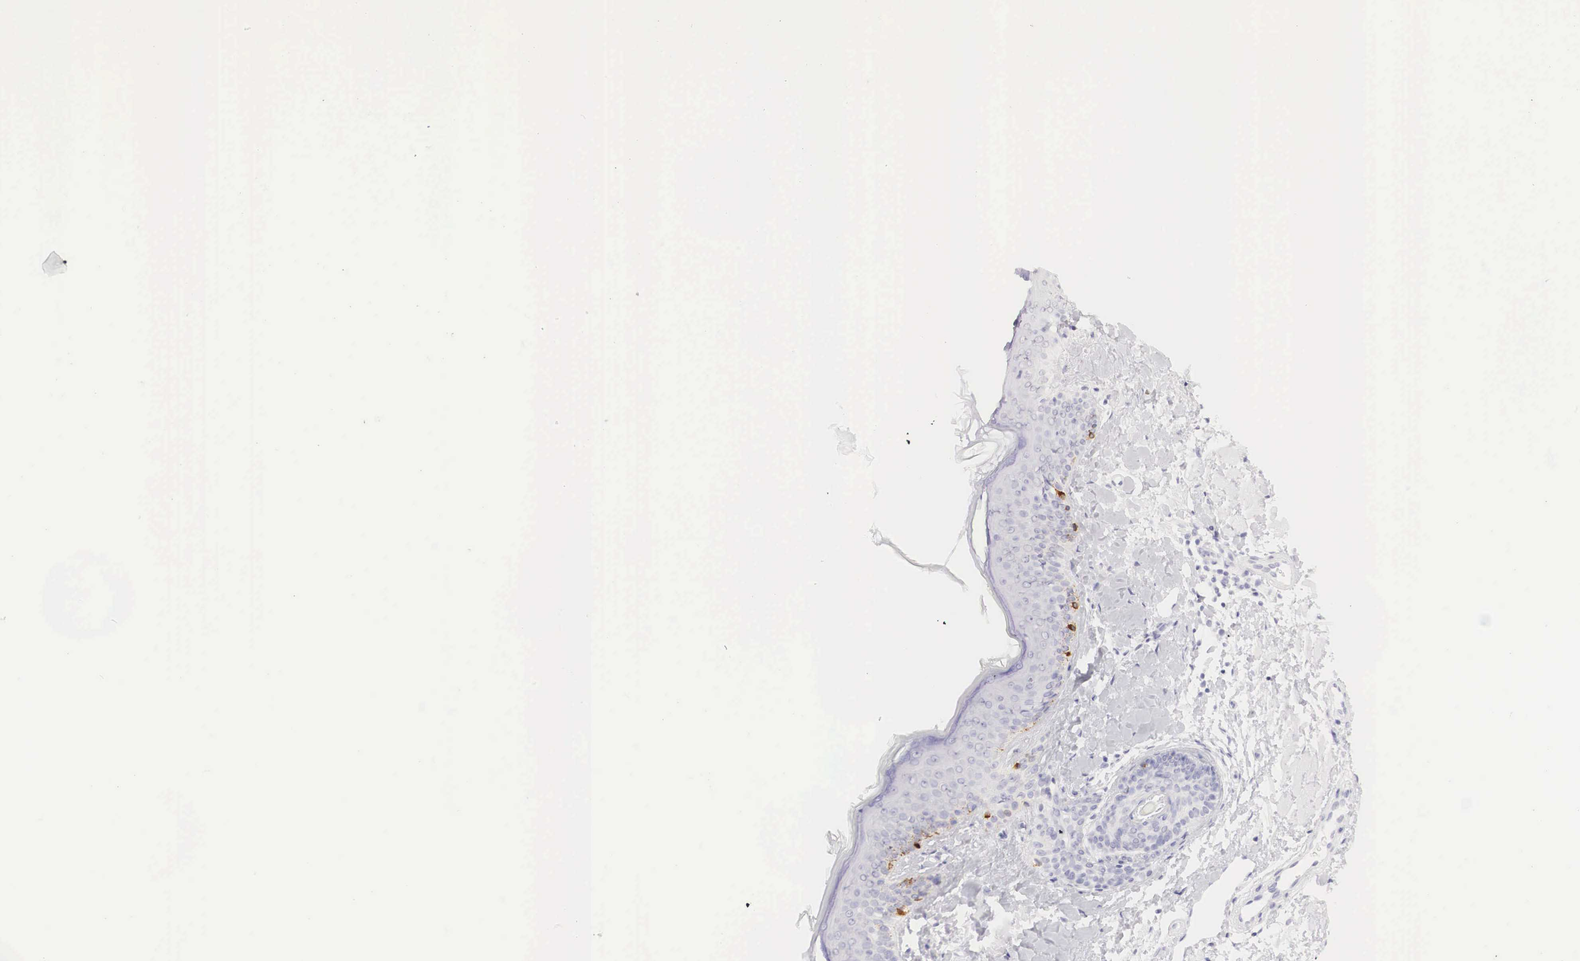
{"staining": {"intensity": "negative", "quantity": "none", "location": "none"}, "tissue": "skin", "cell_type": "Fibroblasts", "image_type": "normal", "snomed": [{"axis": "morphology", "description": "Normal tissue, NOS"}, {"axis": "topography", "description": "Skin"}], "caption": "Fibroblasts show no significant protein positivity in benign skin. (Brightfield microscopy of DAB (3,3'-diaminobenzidine) immunohistochemistry at high magnification).", "gene": "TYR", "patient": {"sex": "male", "age": 86}}